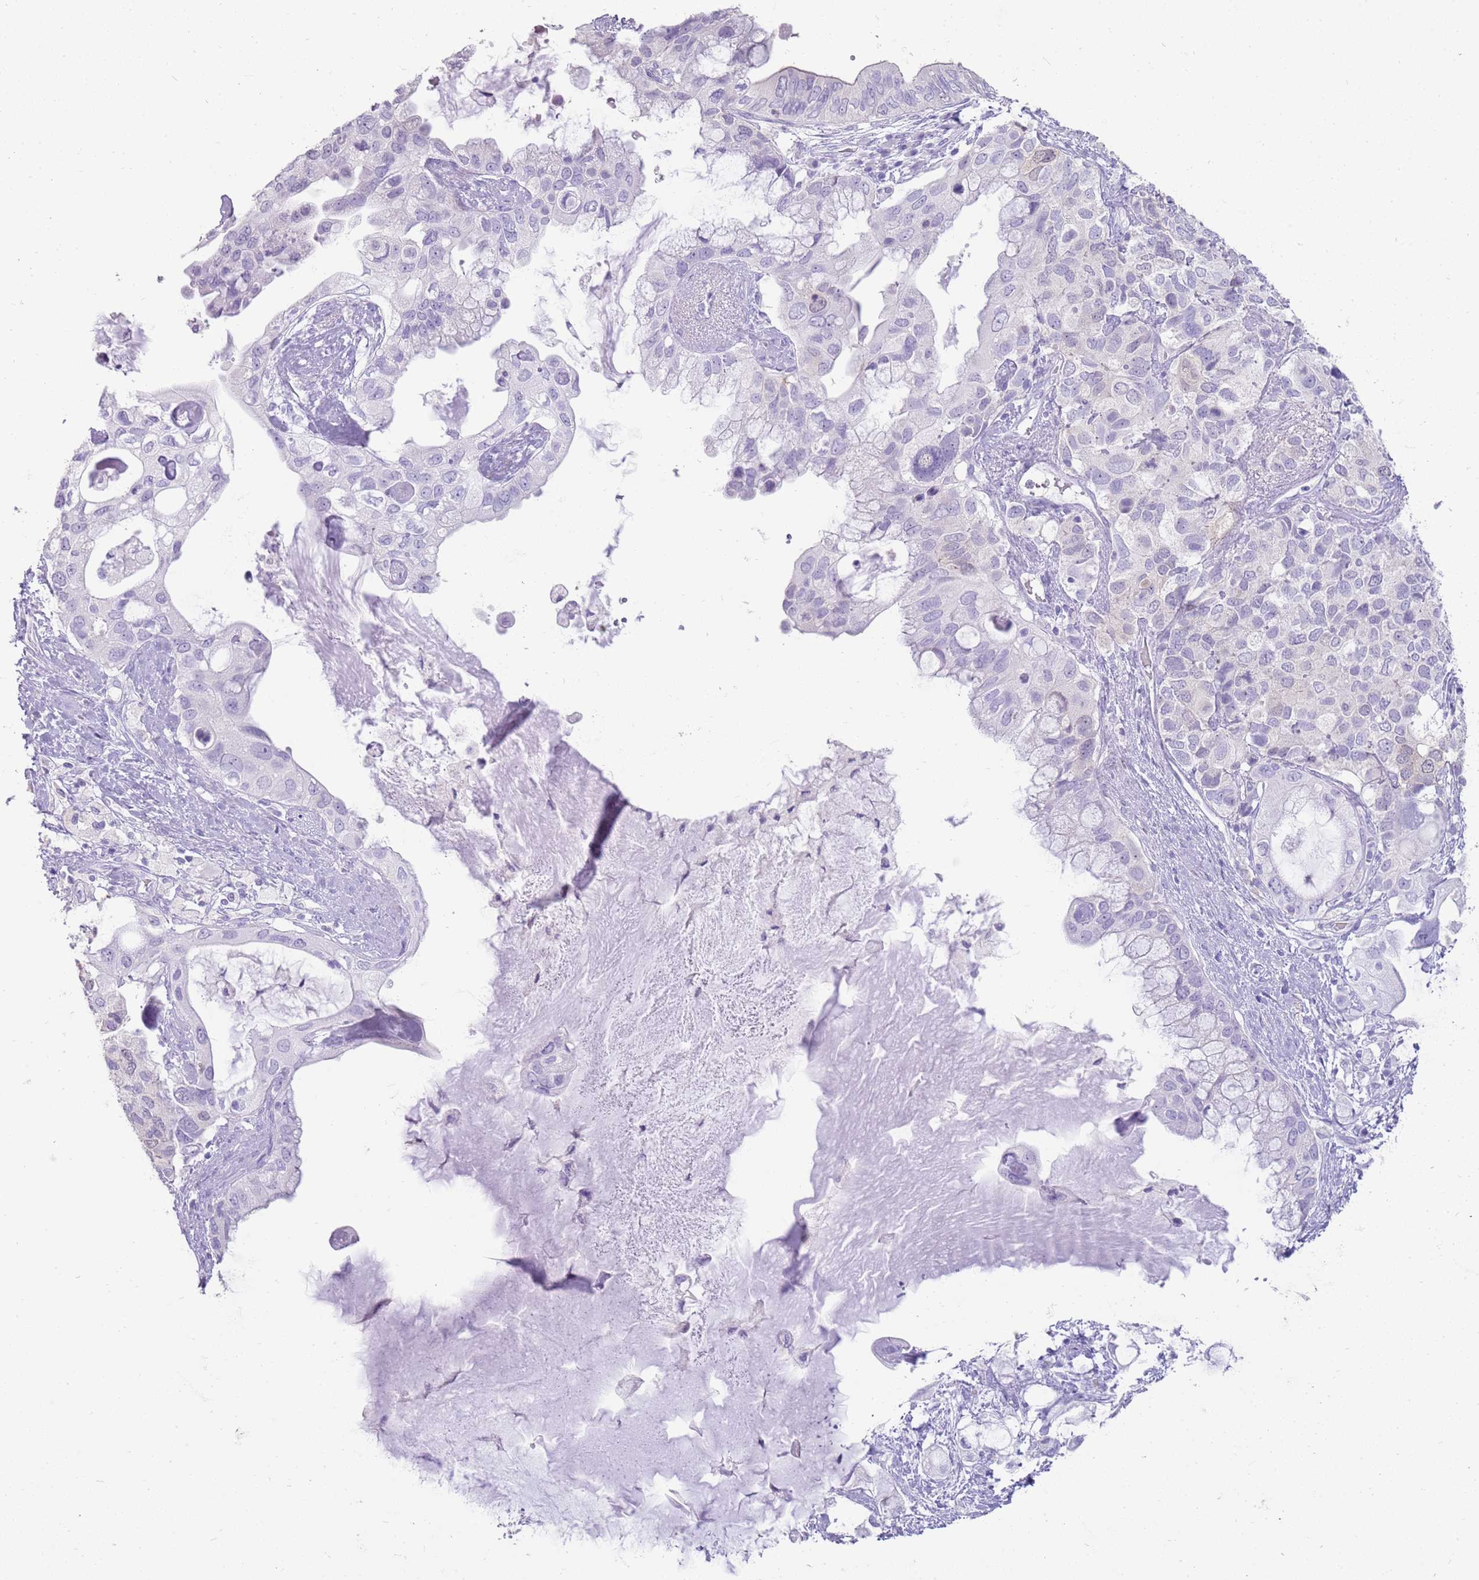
{"staining": {"intensity": "negative", "quantity": "none", "location": "none"}, "tissue": "pancreatic cancer", "cell_type": "Tumor cells", "image_type": "cancer", "snomed": [{"axis": "morphology", "description": "Adenocarcinoma, NOS"}, {"axis": "topography", "description": "Pancreas"}], "caption": "Tumor cells show no significant protein positivity in adenocarcinoma (pancreatic).", "gene": "NBPF3", "patient": {"sex": "female", "age": 56}}